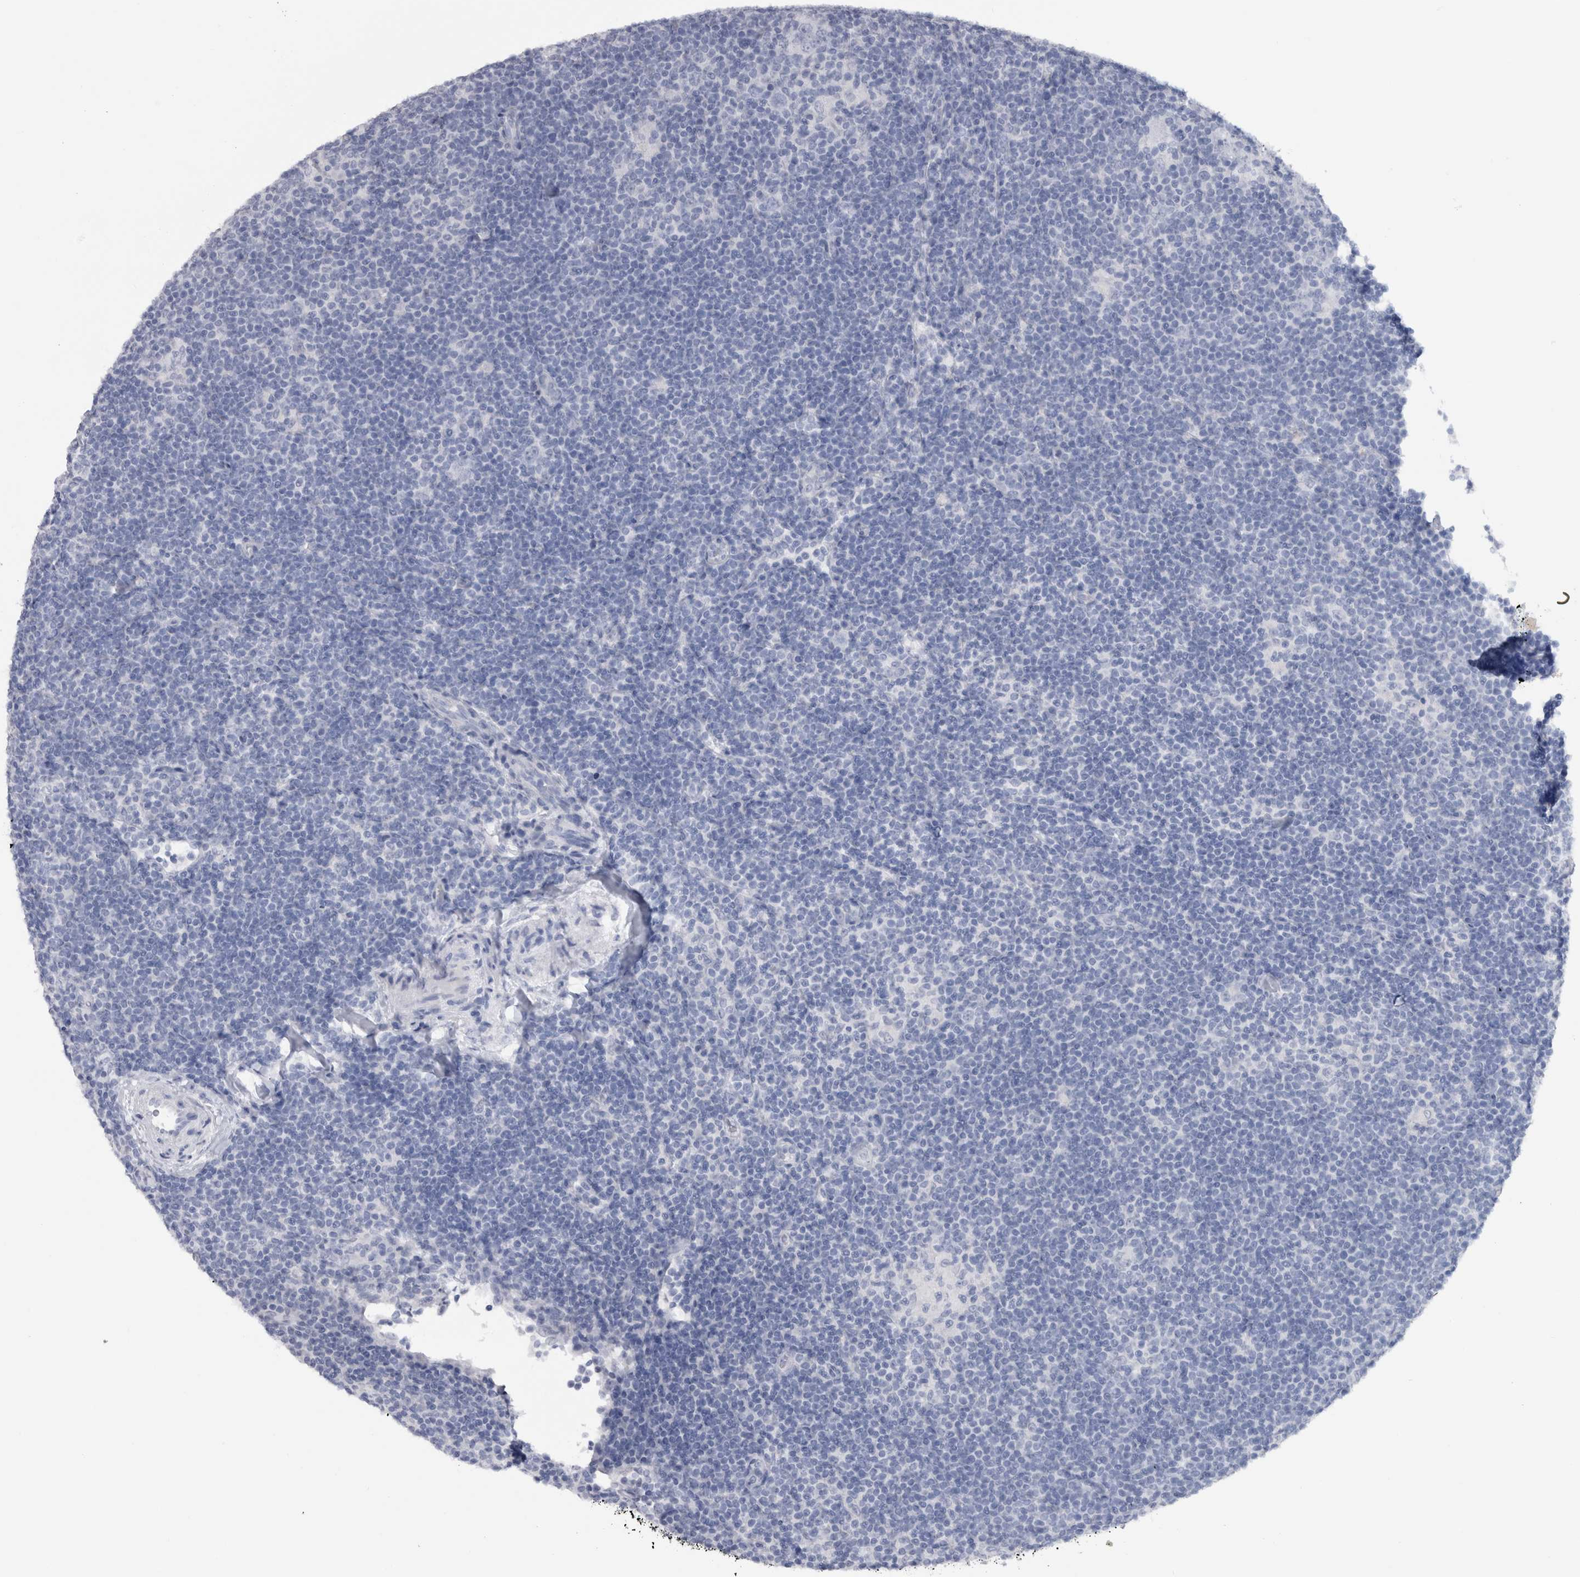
{"staining": {"intensity": "negative", "quantity": "none", "location": "none"}, "tissue": "lymphoma", "cell_type": "Tumor cells", "image_type": "cancer", "snomed": [{"axis": "morphology", "description": "Hodgkin's disease, NOS"}, {"axis": "topography", "description": "Lymph node"}], "caption": "A micrograph of Hodgkin's disease stained for a protein demonstrates no brown staining in tumor cells. (Stains: DAB IHC with hematoxylin counter stain, Microscopy: brightfield microscopy at high magnification).", "gene": "PTH", "patient": {"sex": "female", "age": 57}}